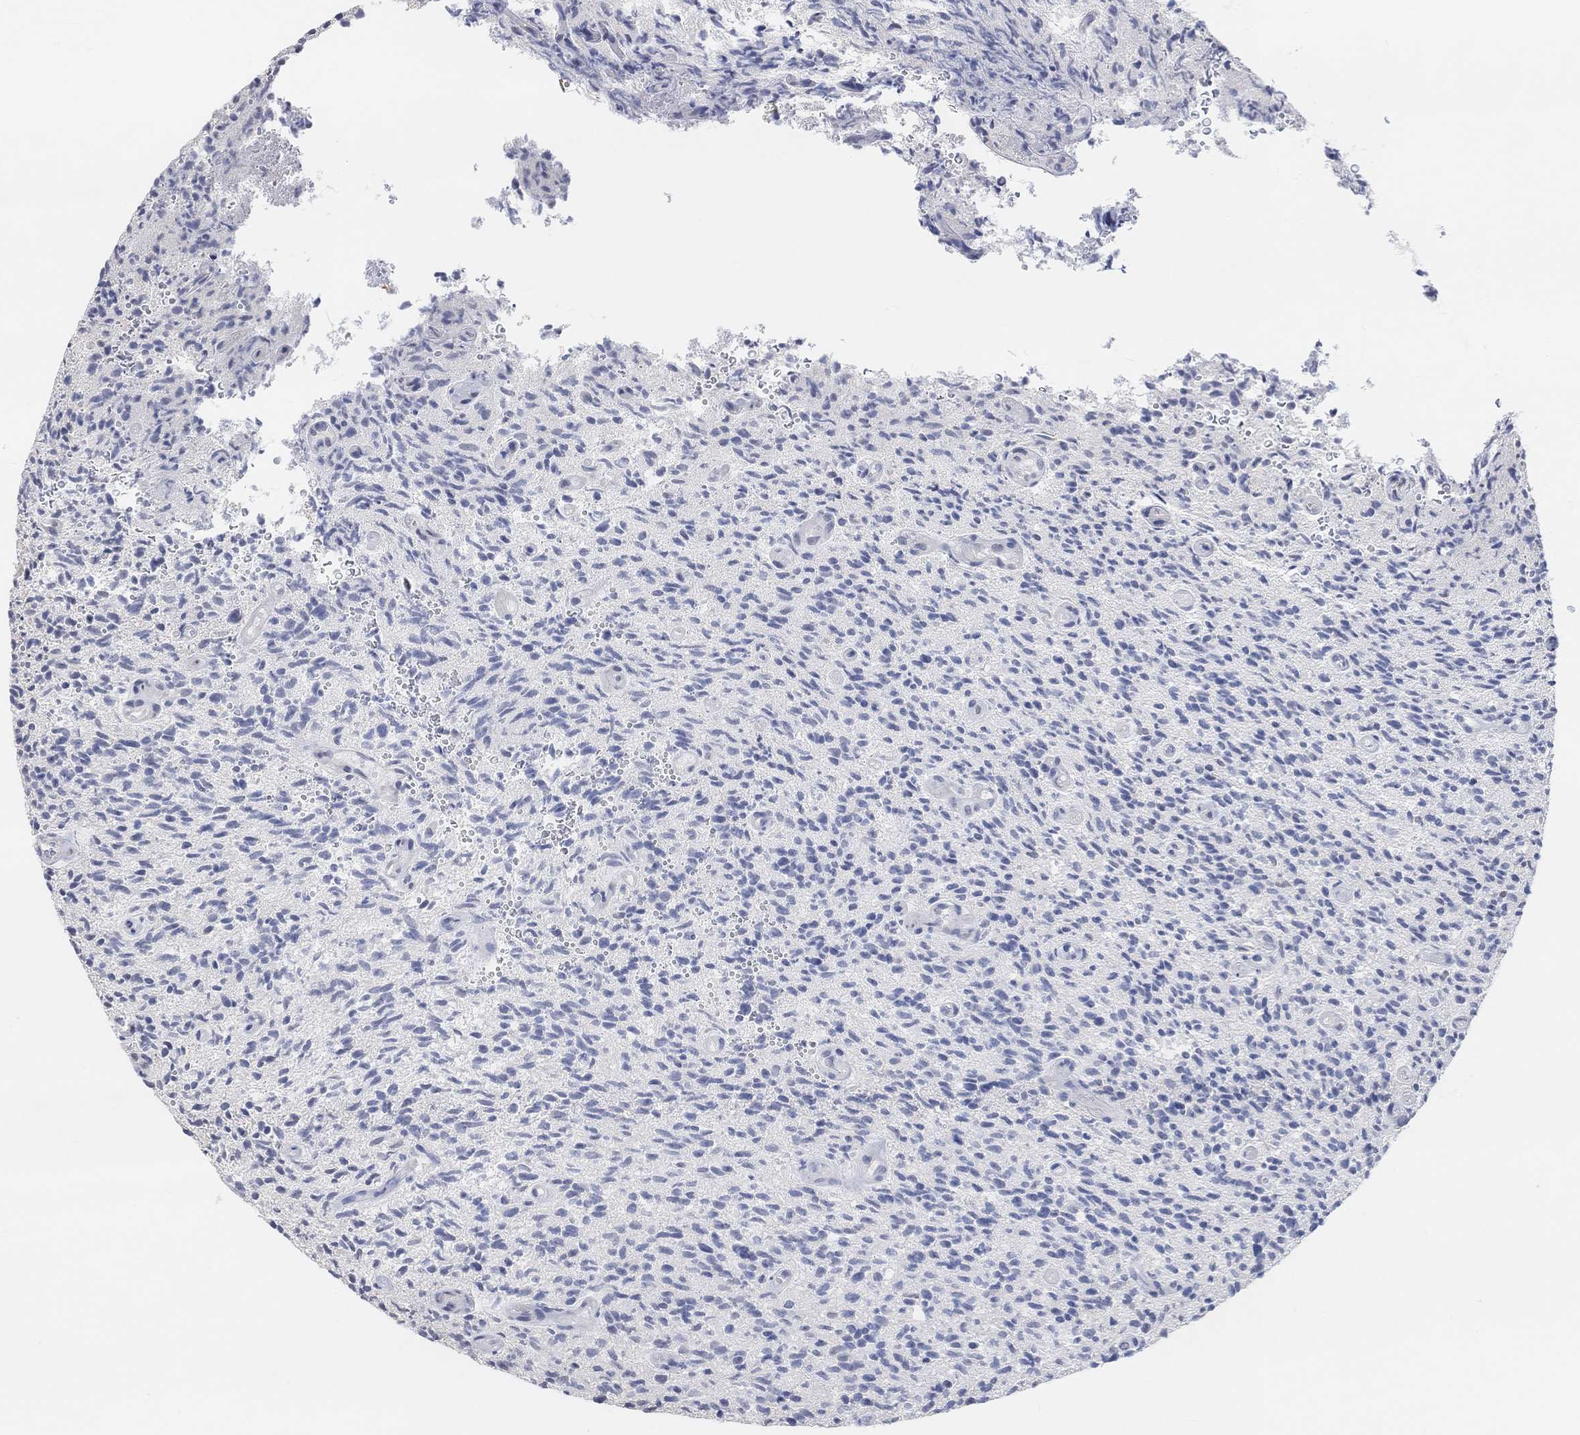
{"staining": {"intensity": "negative", "quantity": "none", "location": "none"}, "tissue": "glioma", "cell_type": "Tumor cells", "image_type": "cancer", "snomed": [{"axis": "morphology", "description": "Glioma, malignant, High grade"}, {"axis": "topography", "description": "Brain"}], "caption": "Histopathology image shows no significant protein expression in tumor cells of glioma. (DAB immunohistochemistry visualized using brightfield microscopy, high magnification).", "gene": "MUC1", "patient": {"sex": "male", "age": 64}}